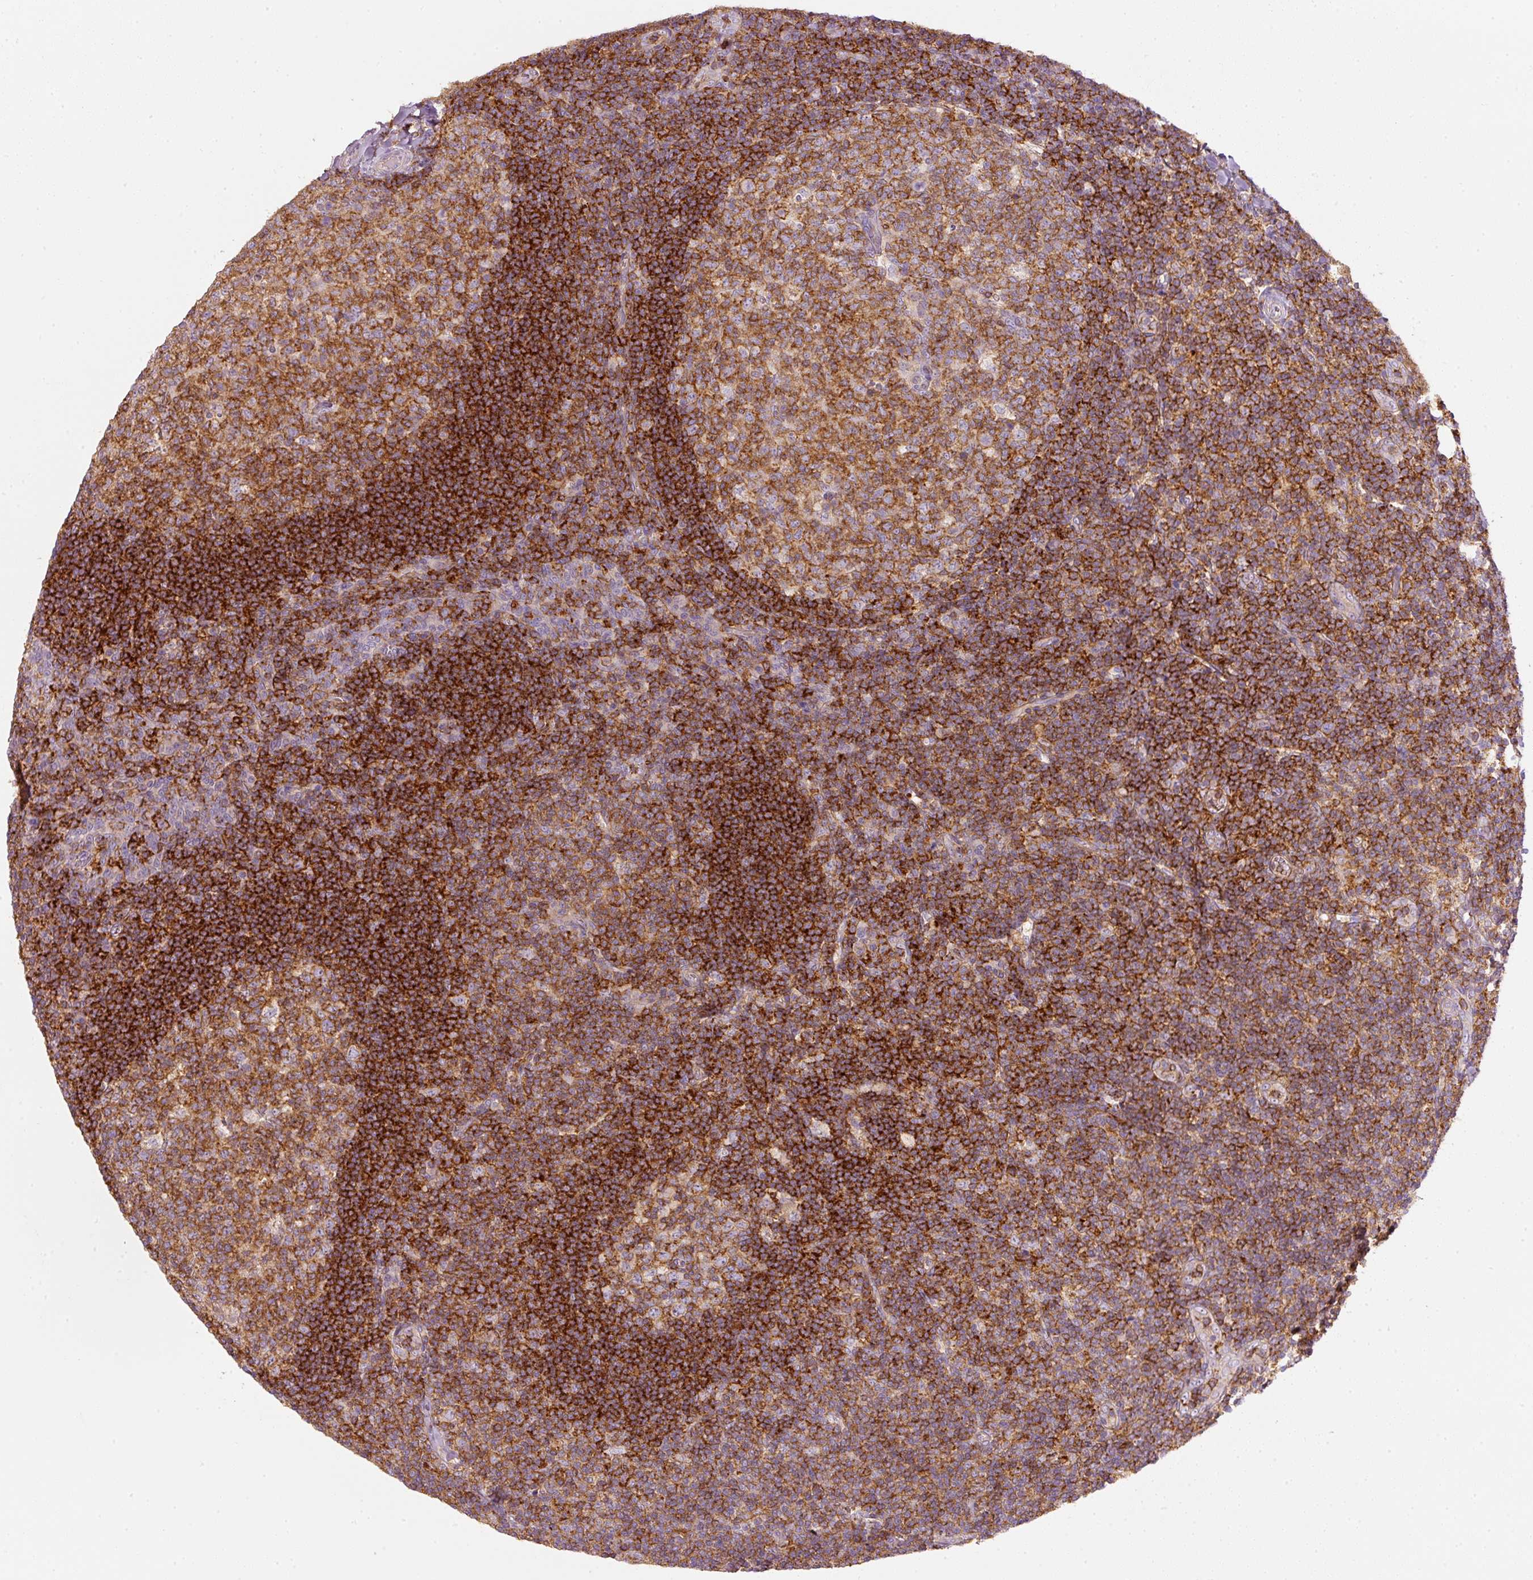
{"staining": {"intensity": "strong", "quantity": ">75%", "location": "cytoplasmic/membranous"}, "tissue": "tonsil", "cell_type": "Germinal center cells", "image_type": "normal", "snomed": [{"axis": "morphology", "description": "Normal tissue, NOS"}, {"axis": "topography", "description": "Tonsil"}], "caption": "Germinal center cells reveal high levels of strong cytoplasmic/membranous positivity in about >75% of cells in benign human tonsil.", "gene": "SIPA1", "patient": {"sex": "male", "age": 17}}